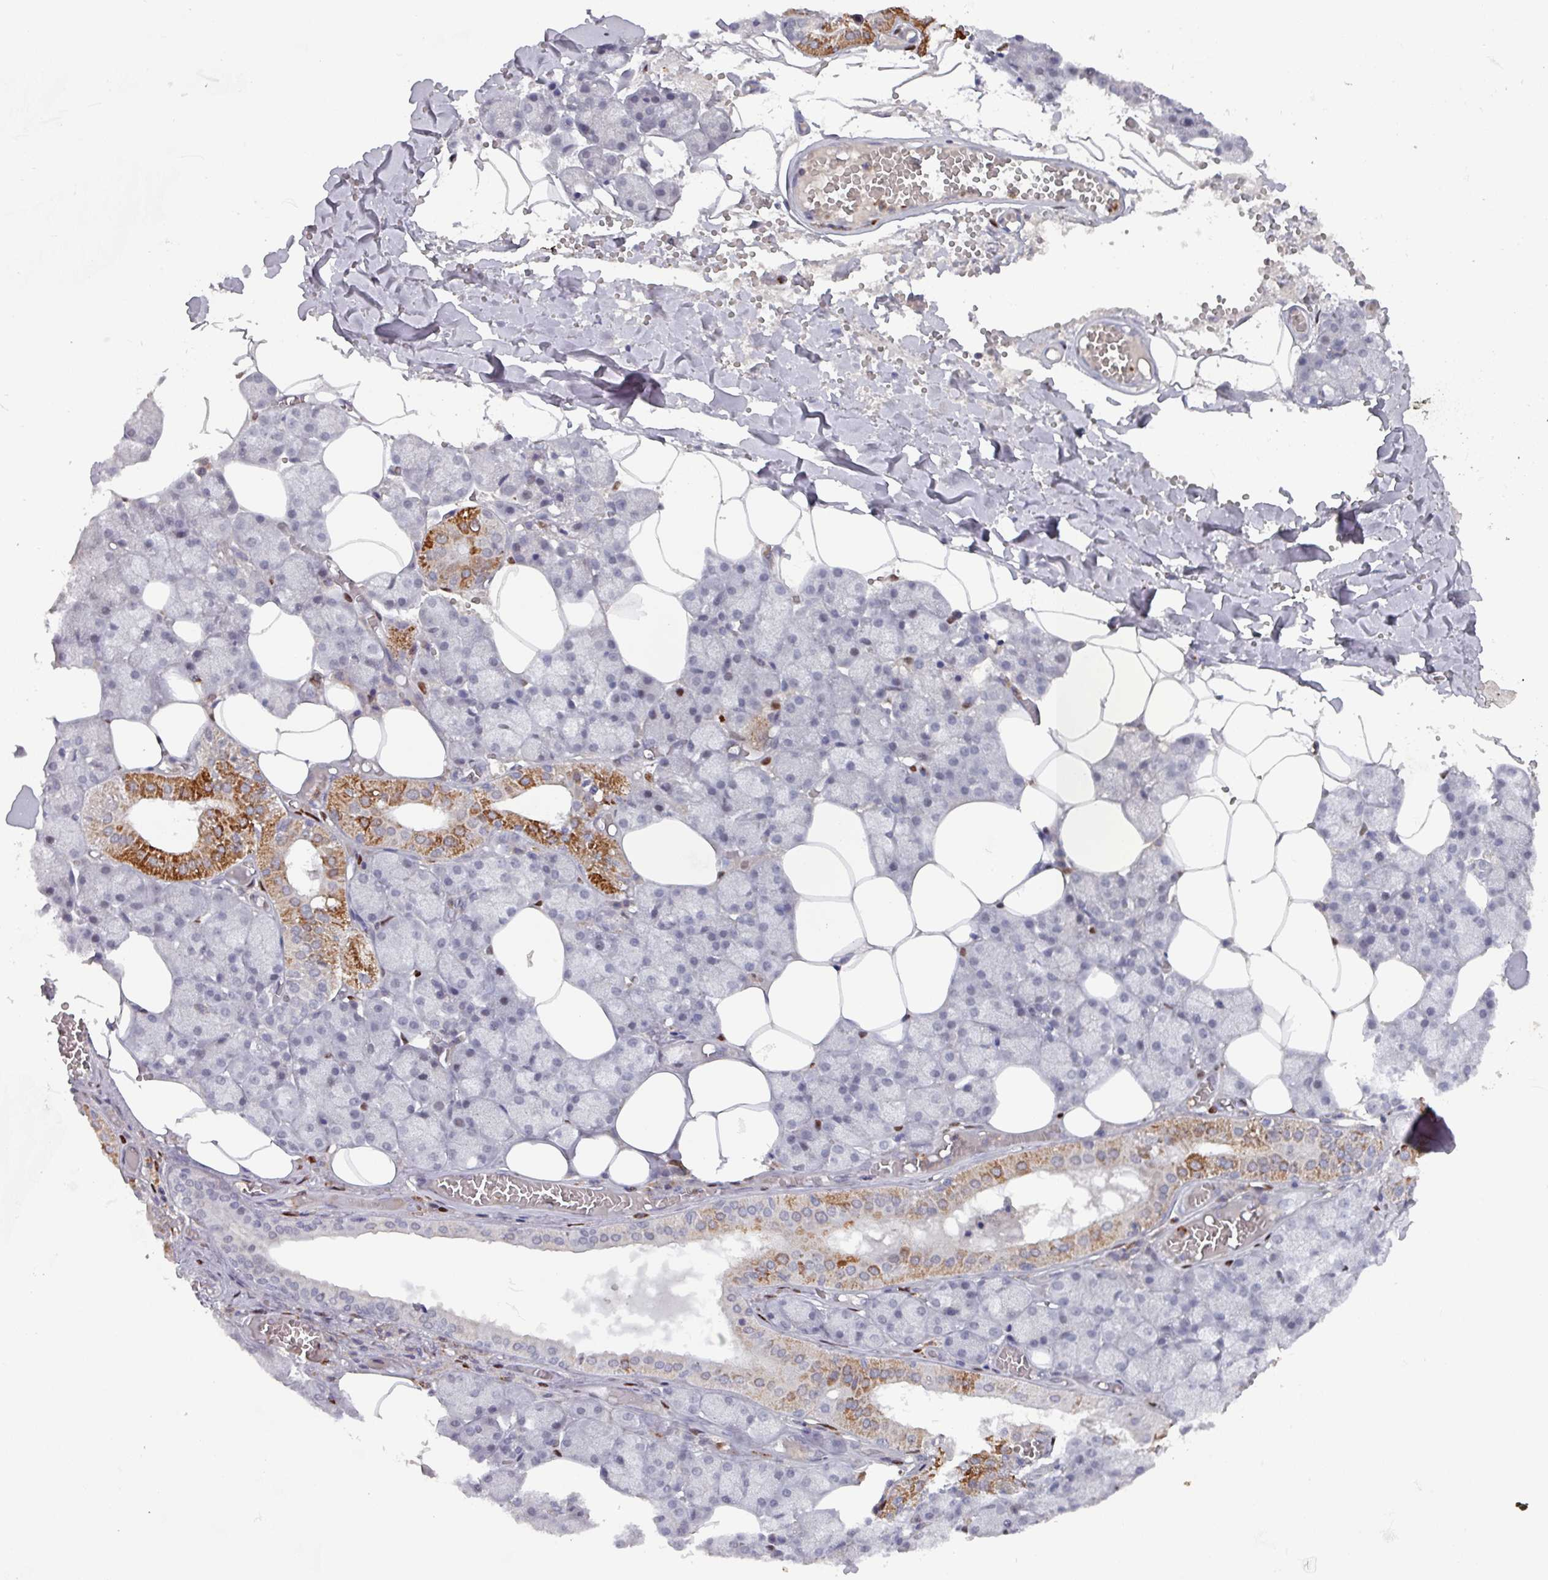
{"staining": {"intensity": "moderate", "quantity": "<25%", "location": "cytoplasmic/membranous"}, "tissue": "salivary gland", "cell_type": "Glandular cells", "image_type": "normal", "snomed": [{"axis": "morphology", "description": "Normal tissue, NOS"}, {"axis": "topography", "description": "Salivary gland"}], "caption": "Glandular cells reveal low levels of moderate cytoplasmic/membranous positivity in about <25% of cells in normal salivary gland. Immunohistochemistry stains the protein of interest in brown and the nuclei are stained blue.", "gene": "PRRX1", "patient": {"sex": "male", "age": 62}}